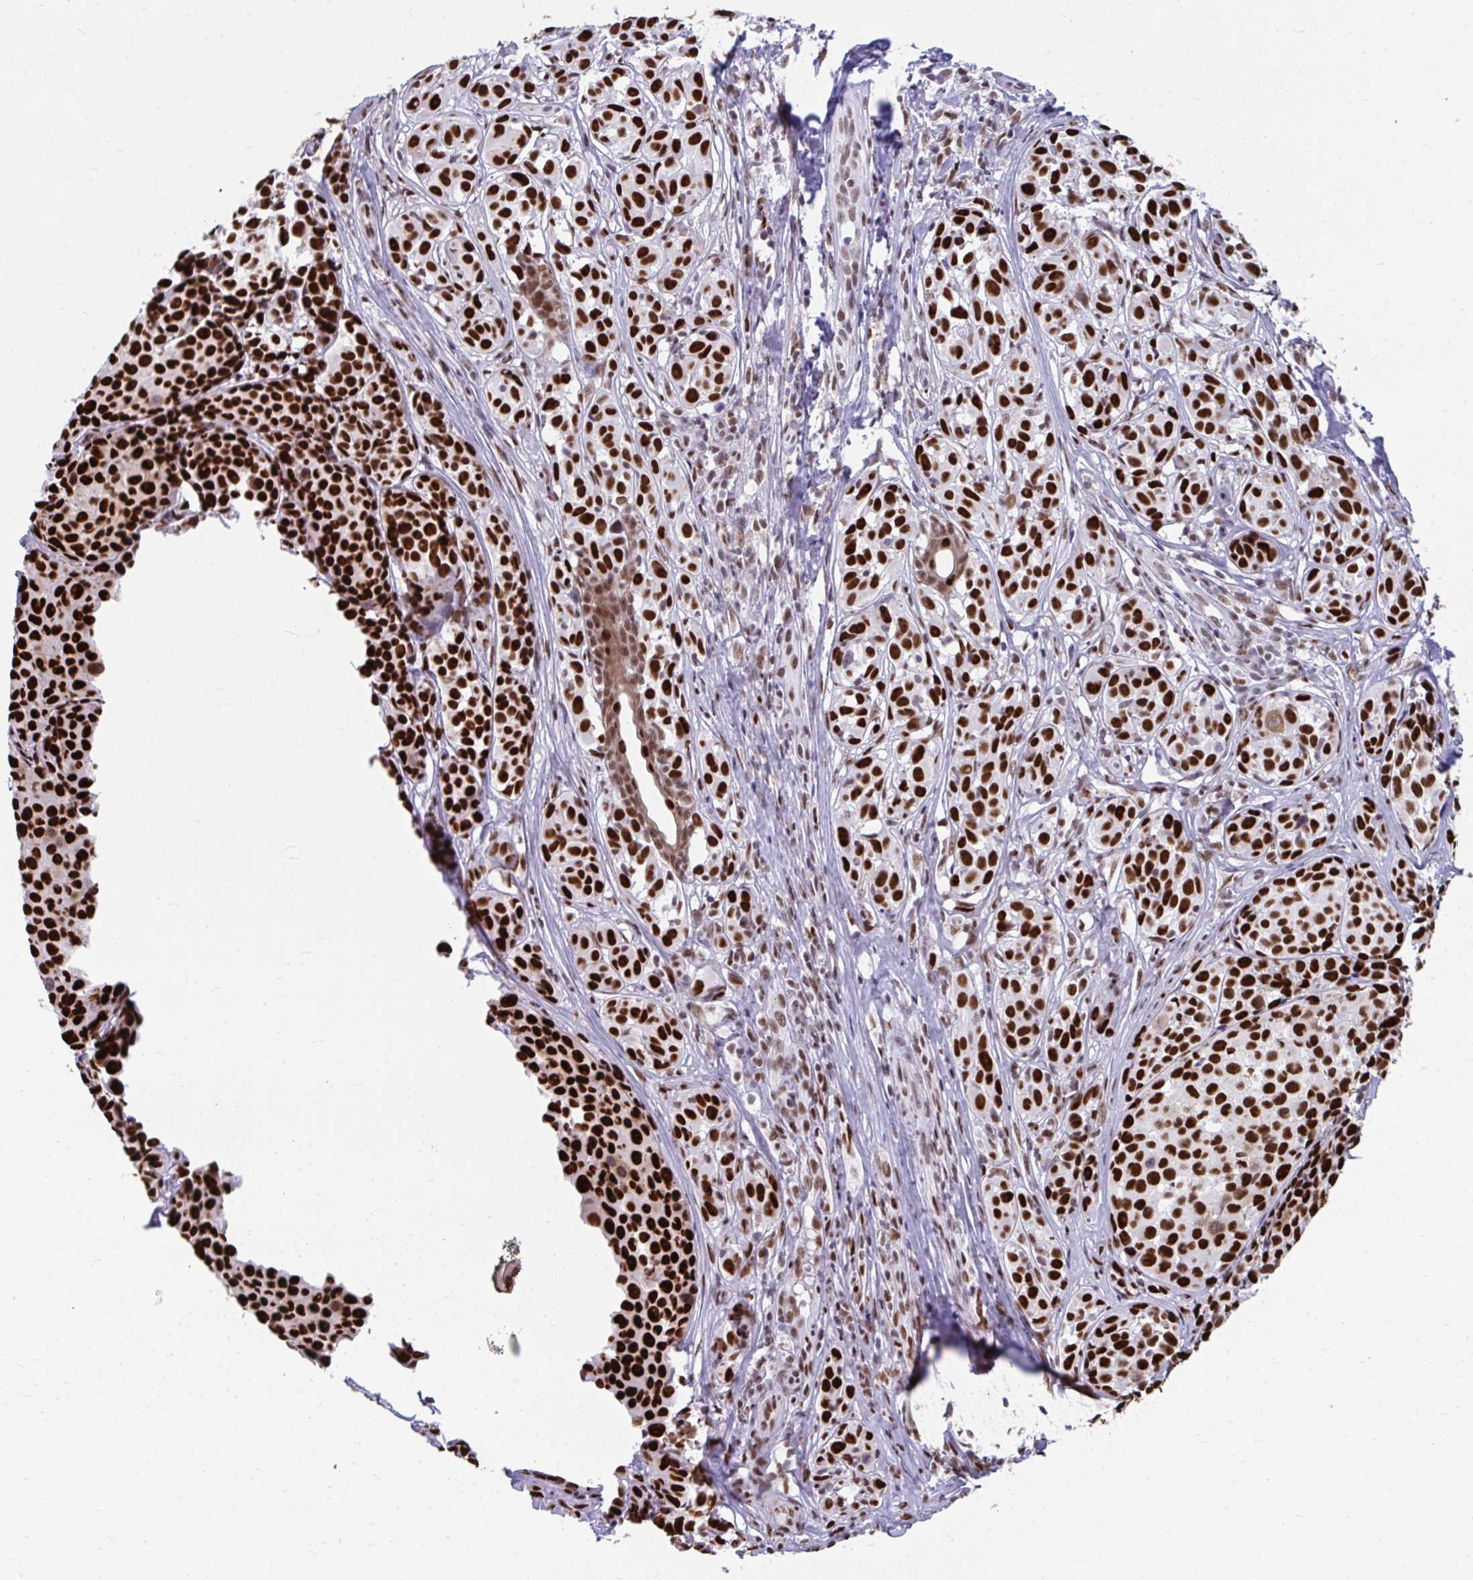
{"staining": {"intensity": "strong", "quantity": ">75%", "location": "nuclear"}, "tissue": "melanoma", "cell_type": "Tumor cells", "image_type": "cancer", "snomed": [{"axis": "morphology", "description": "Malignant melanoma, NOS"}, {"axis": "topography", "description": "Skin"}], "caption": "Immunohistochemistry (DAB (3,3'-diaminobenzidine)) staining of malignant melanoma shows strong nuclear protein positivity in approximately >75% of tumor cells.", "gene": "SLC35C2", "patient": {"sex": "female", "age": 35}}